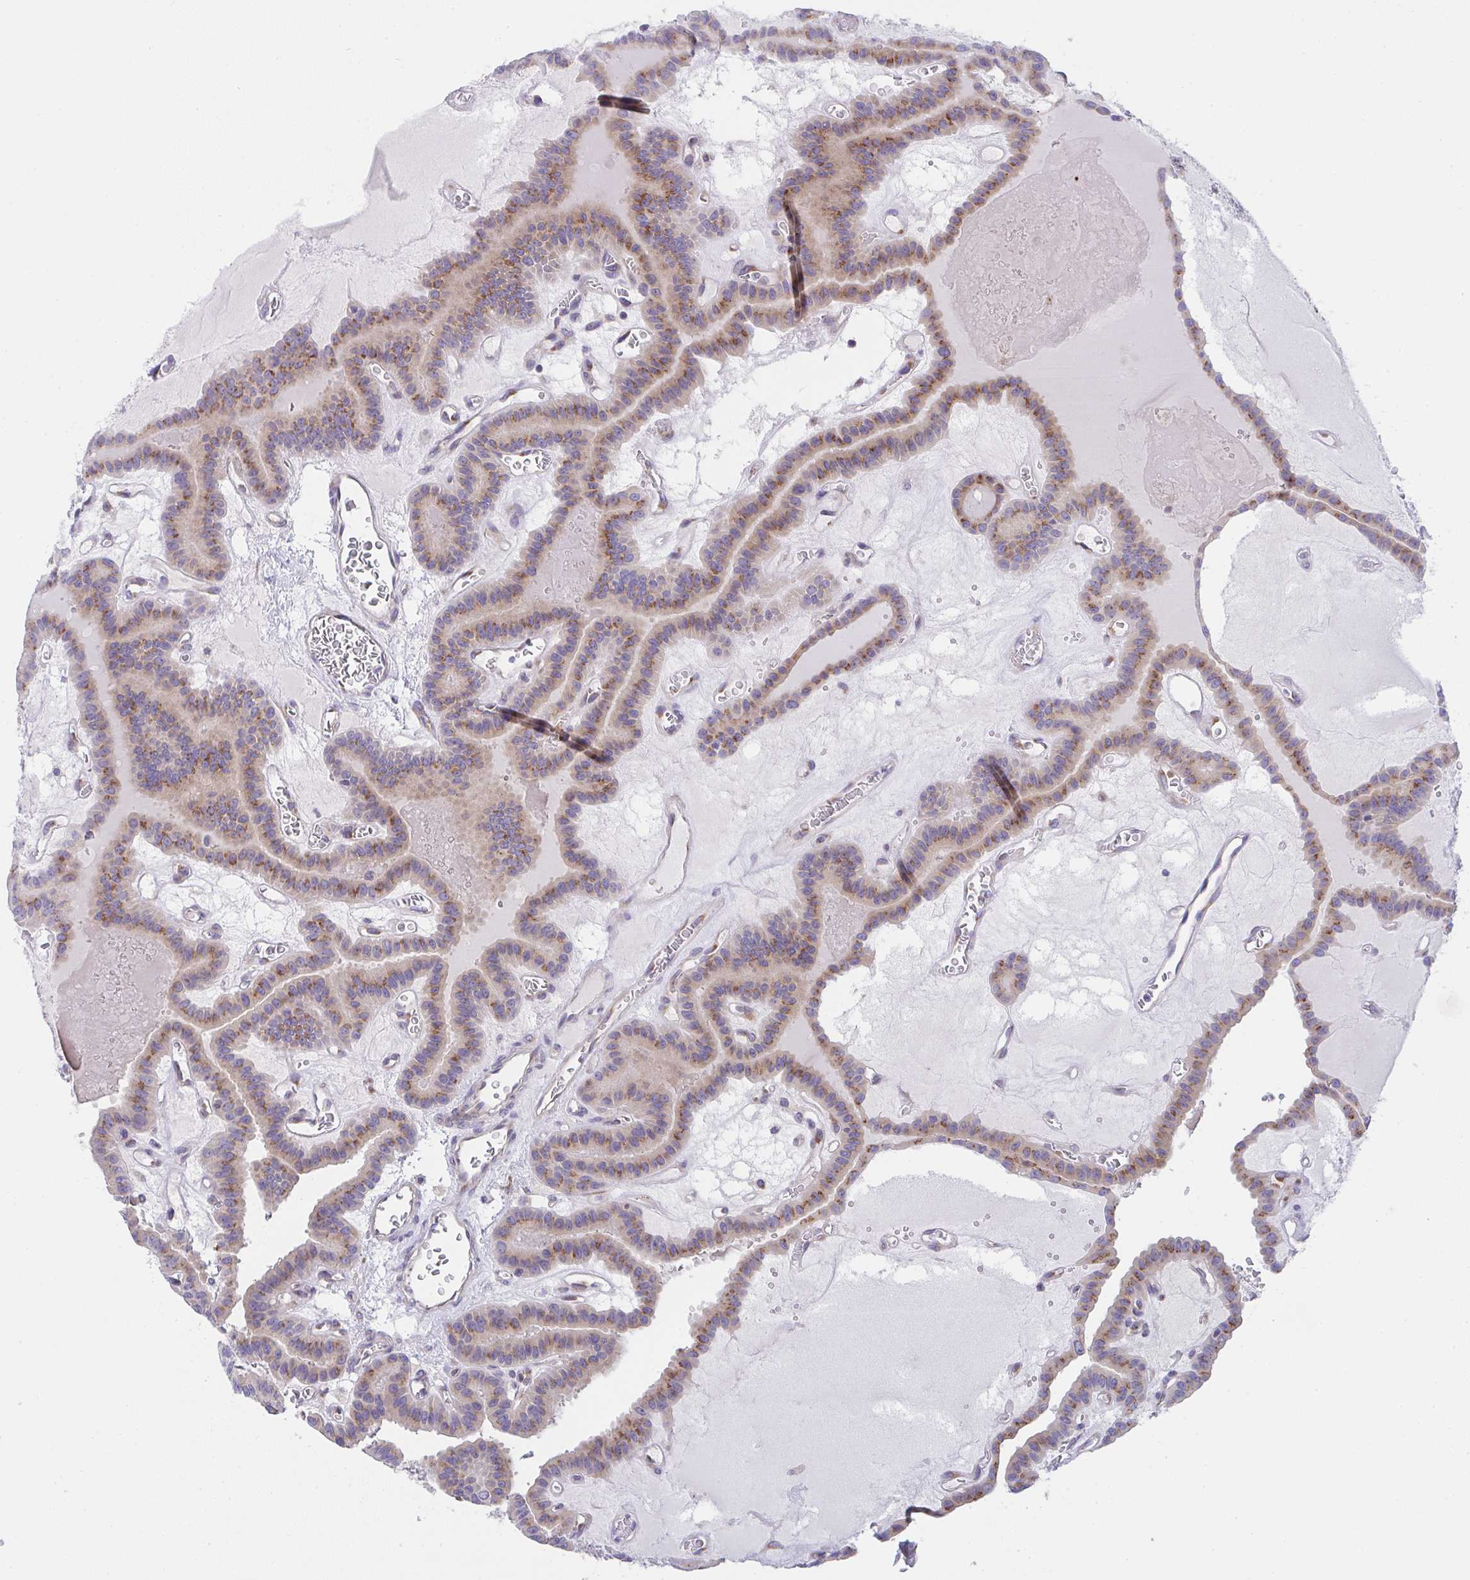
{"staining": {"intensity": "moderate", "quantity": "25%-75%", "location": "cytoplasmic/membranous"}, "tissue": "thyroid cancer", "cell_type": "Tumor cells", "image_type": "cancer", "snomed": [{"axis": "morphology", "description": "Papillary adenocarcinoma, NOS"}, {"axis": "topography", "description": "Thyroid gland"}], "caption": "A photomicrograph showing moderate cytoplasmic/membranous positivity in approximately 25%-75% of tumor cells in thyroid cancer (papillary adenocarcinoma), as visualized by brown immunohistochemical staining.", "gene": "MIA3", "patient": {"sex": "male", "age": 87}}